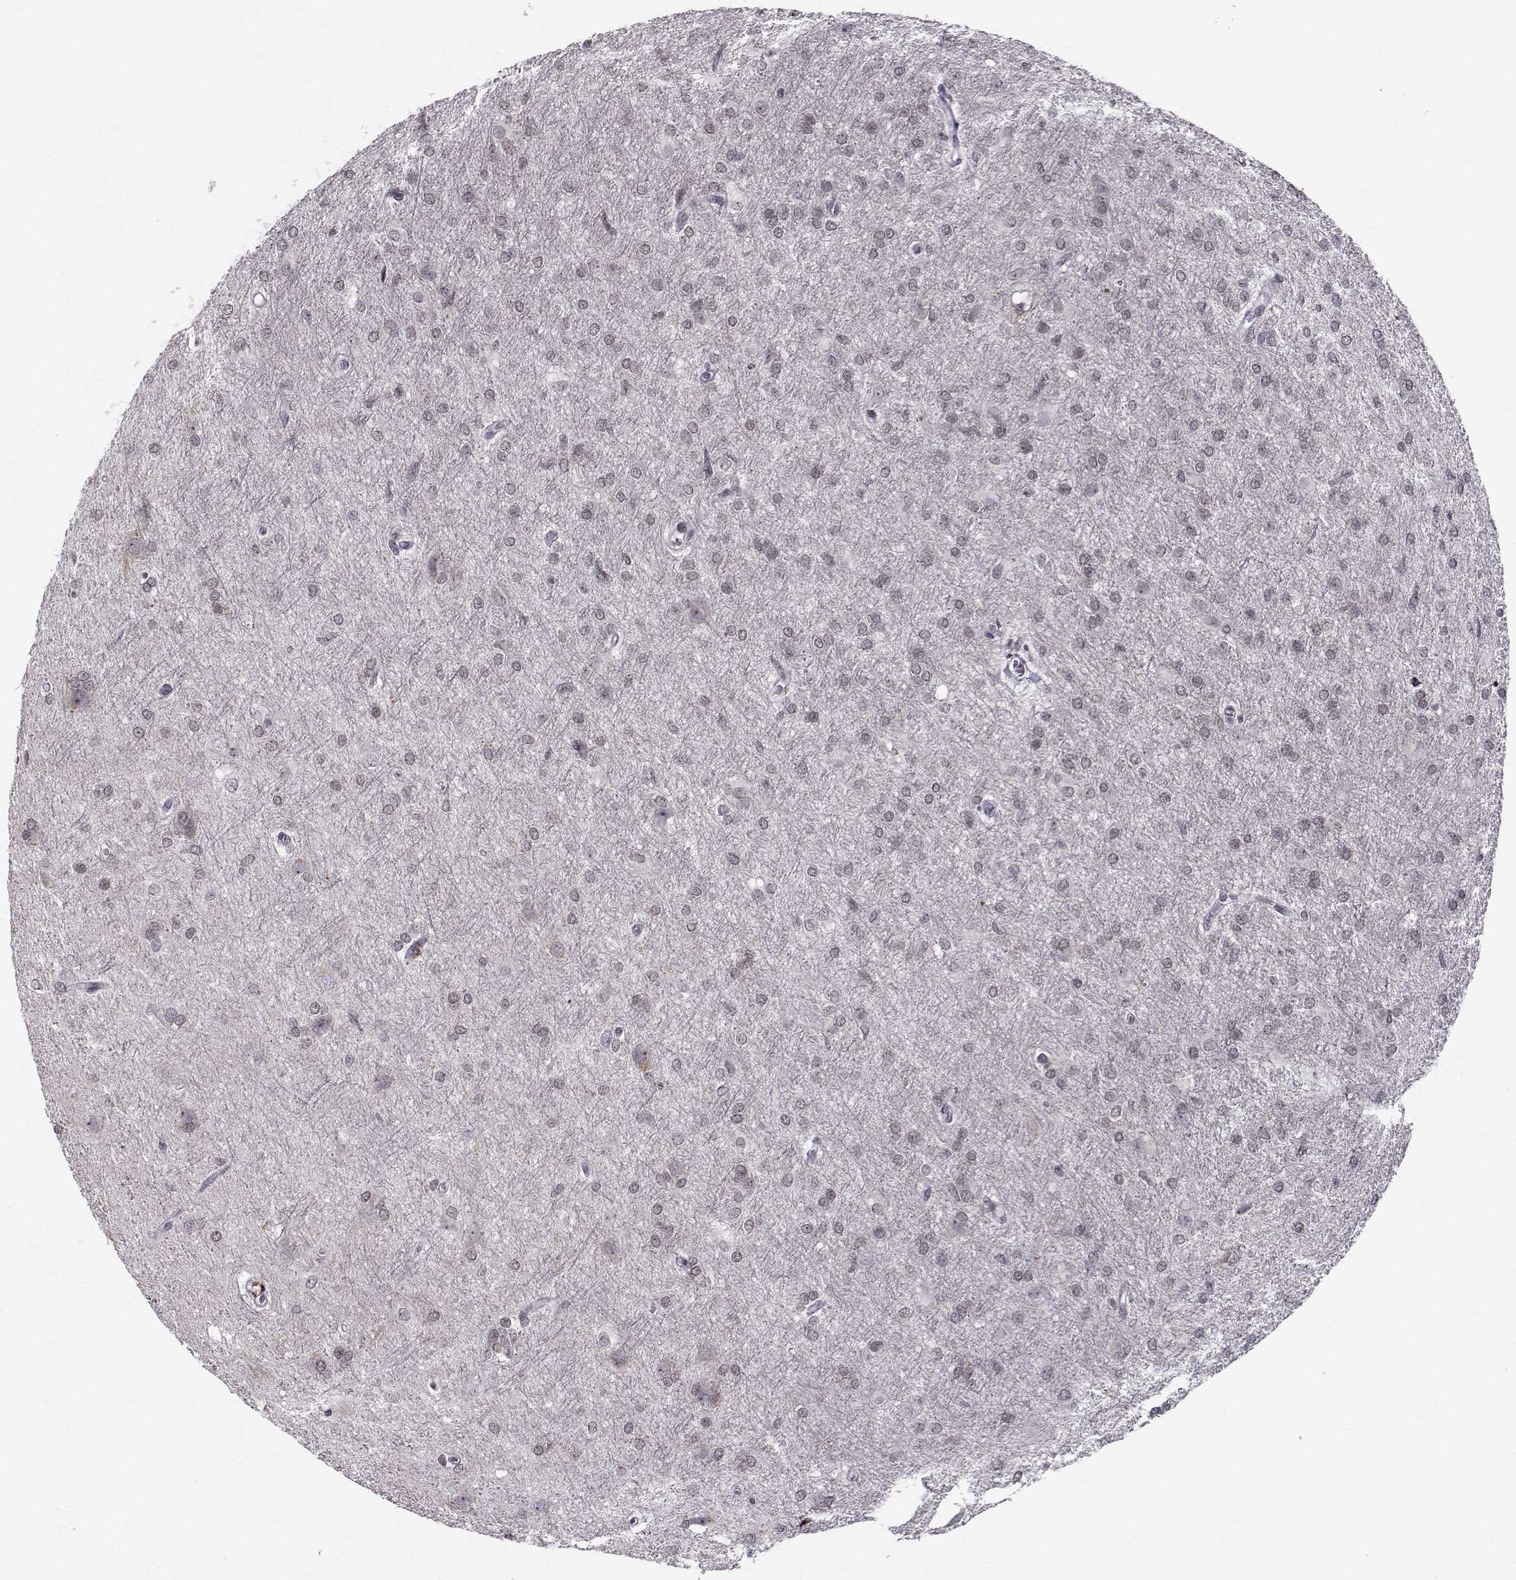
{"staining": {"intensity": "negative", "quantity": "none", "location": "none"}, "tissue": "glioma", "cell_type": "Tumor cells", "image_type": "cancer", "snomed": [{"axis": "morphology", "description": "Glioma, malignant, High grade"}, {"axis": "topography", "description": "Brain"}], "caption": "Micrograph shows no protein positivity in tumor cells of malignant glioma (high-grade) tissue.", "gene": "MARCHF4", "patient": {"sex": "male", "age": 68}}